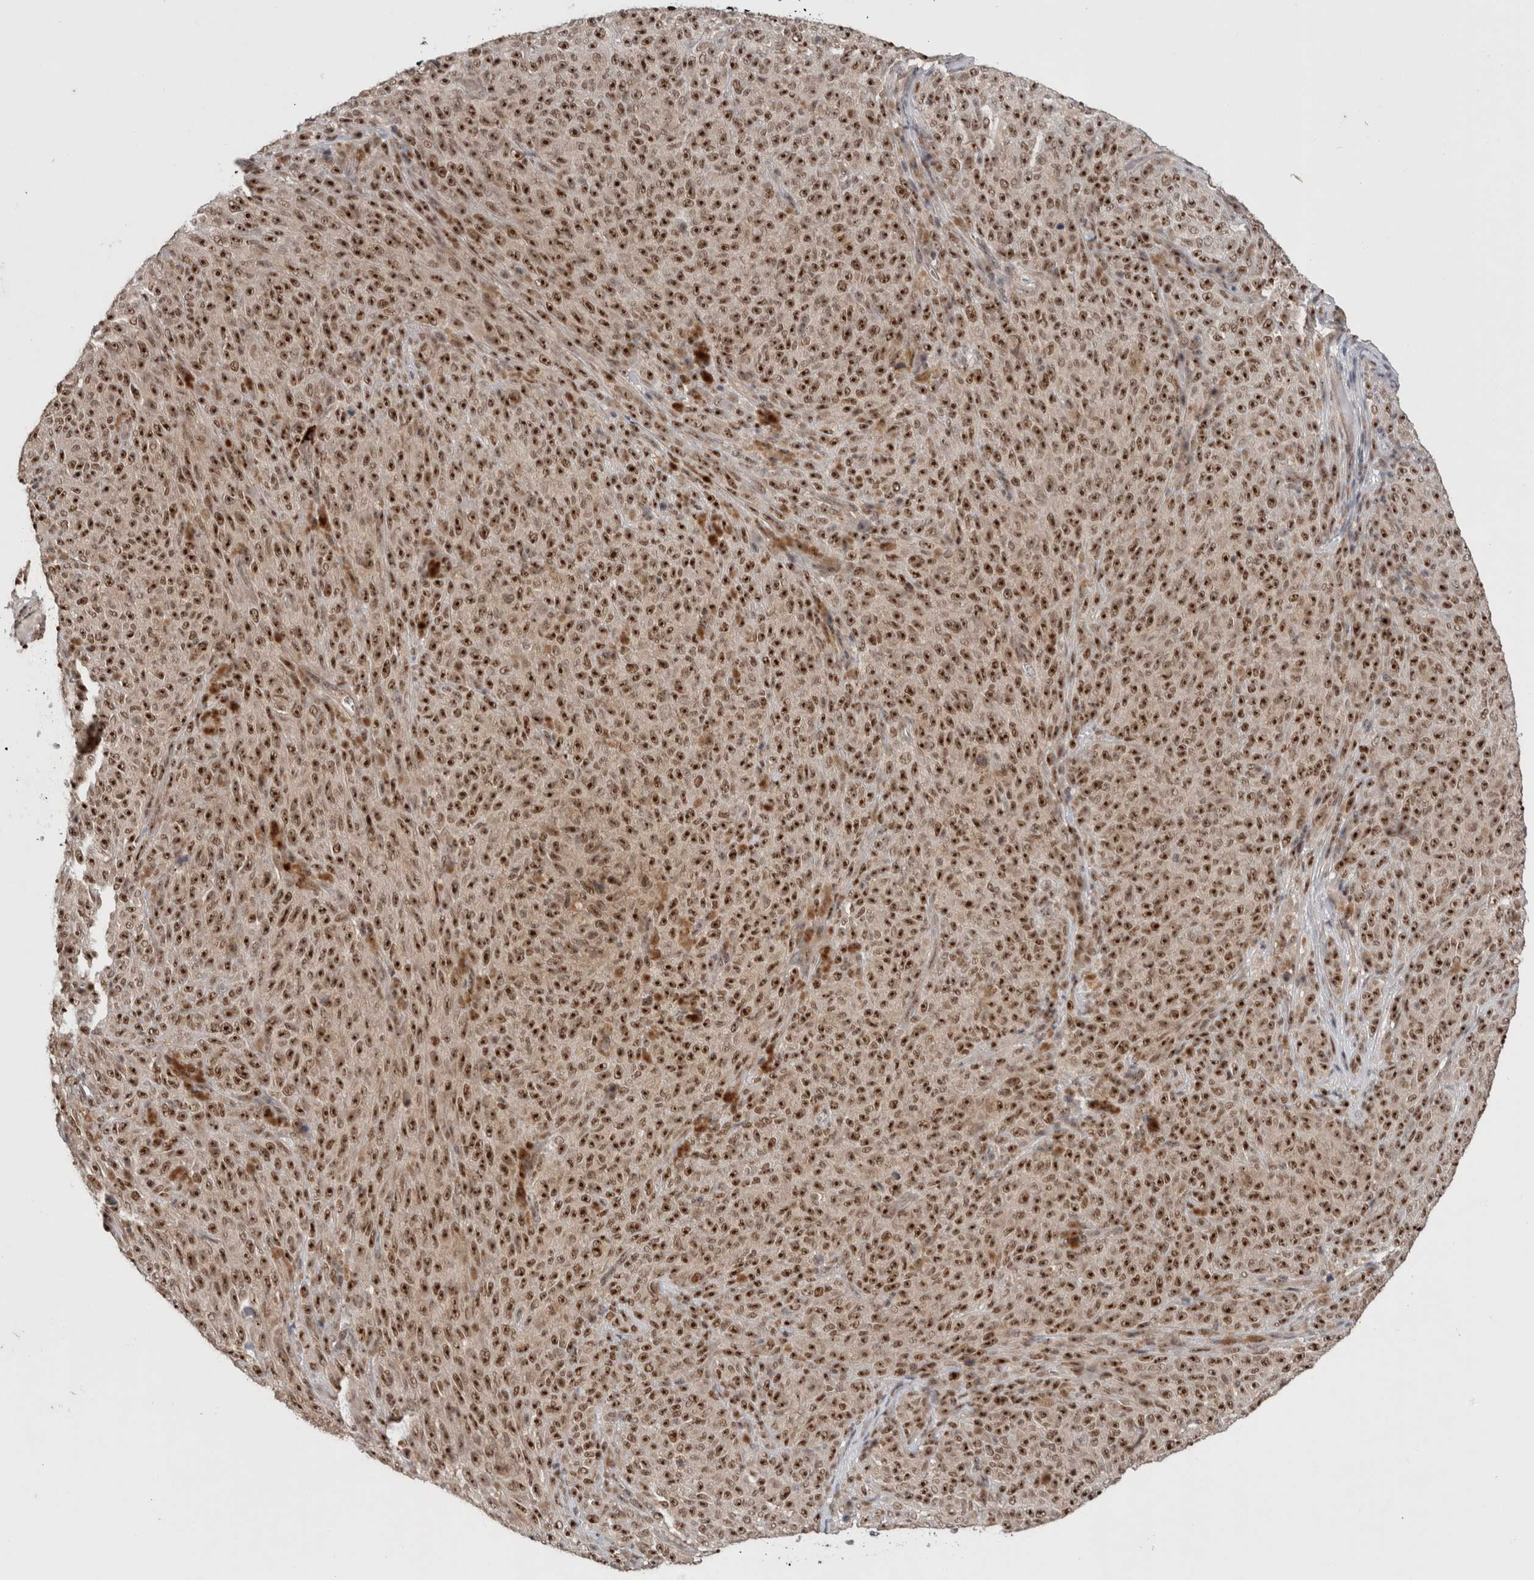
{"staining": {"intensity": "strong", "quantity": ">75%", "location": "nuclear"}, "tissue": "melanoma", "cell_type": "Tumor cells", "image_type": "cancer", "snomed": [{"axis": "morphology", "description": "Malignant melanoma, NOS"}, {"axis": "topography", "description": "Skin"}], "caption": "The image displays staining of malignant melanoma, revealing strong nuclear protein staining (brown color) within tumor cells.", "gene": "MPHOSPH6", "patient": {"sex": "female", "age": 82}}